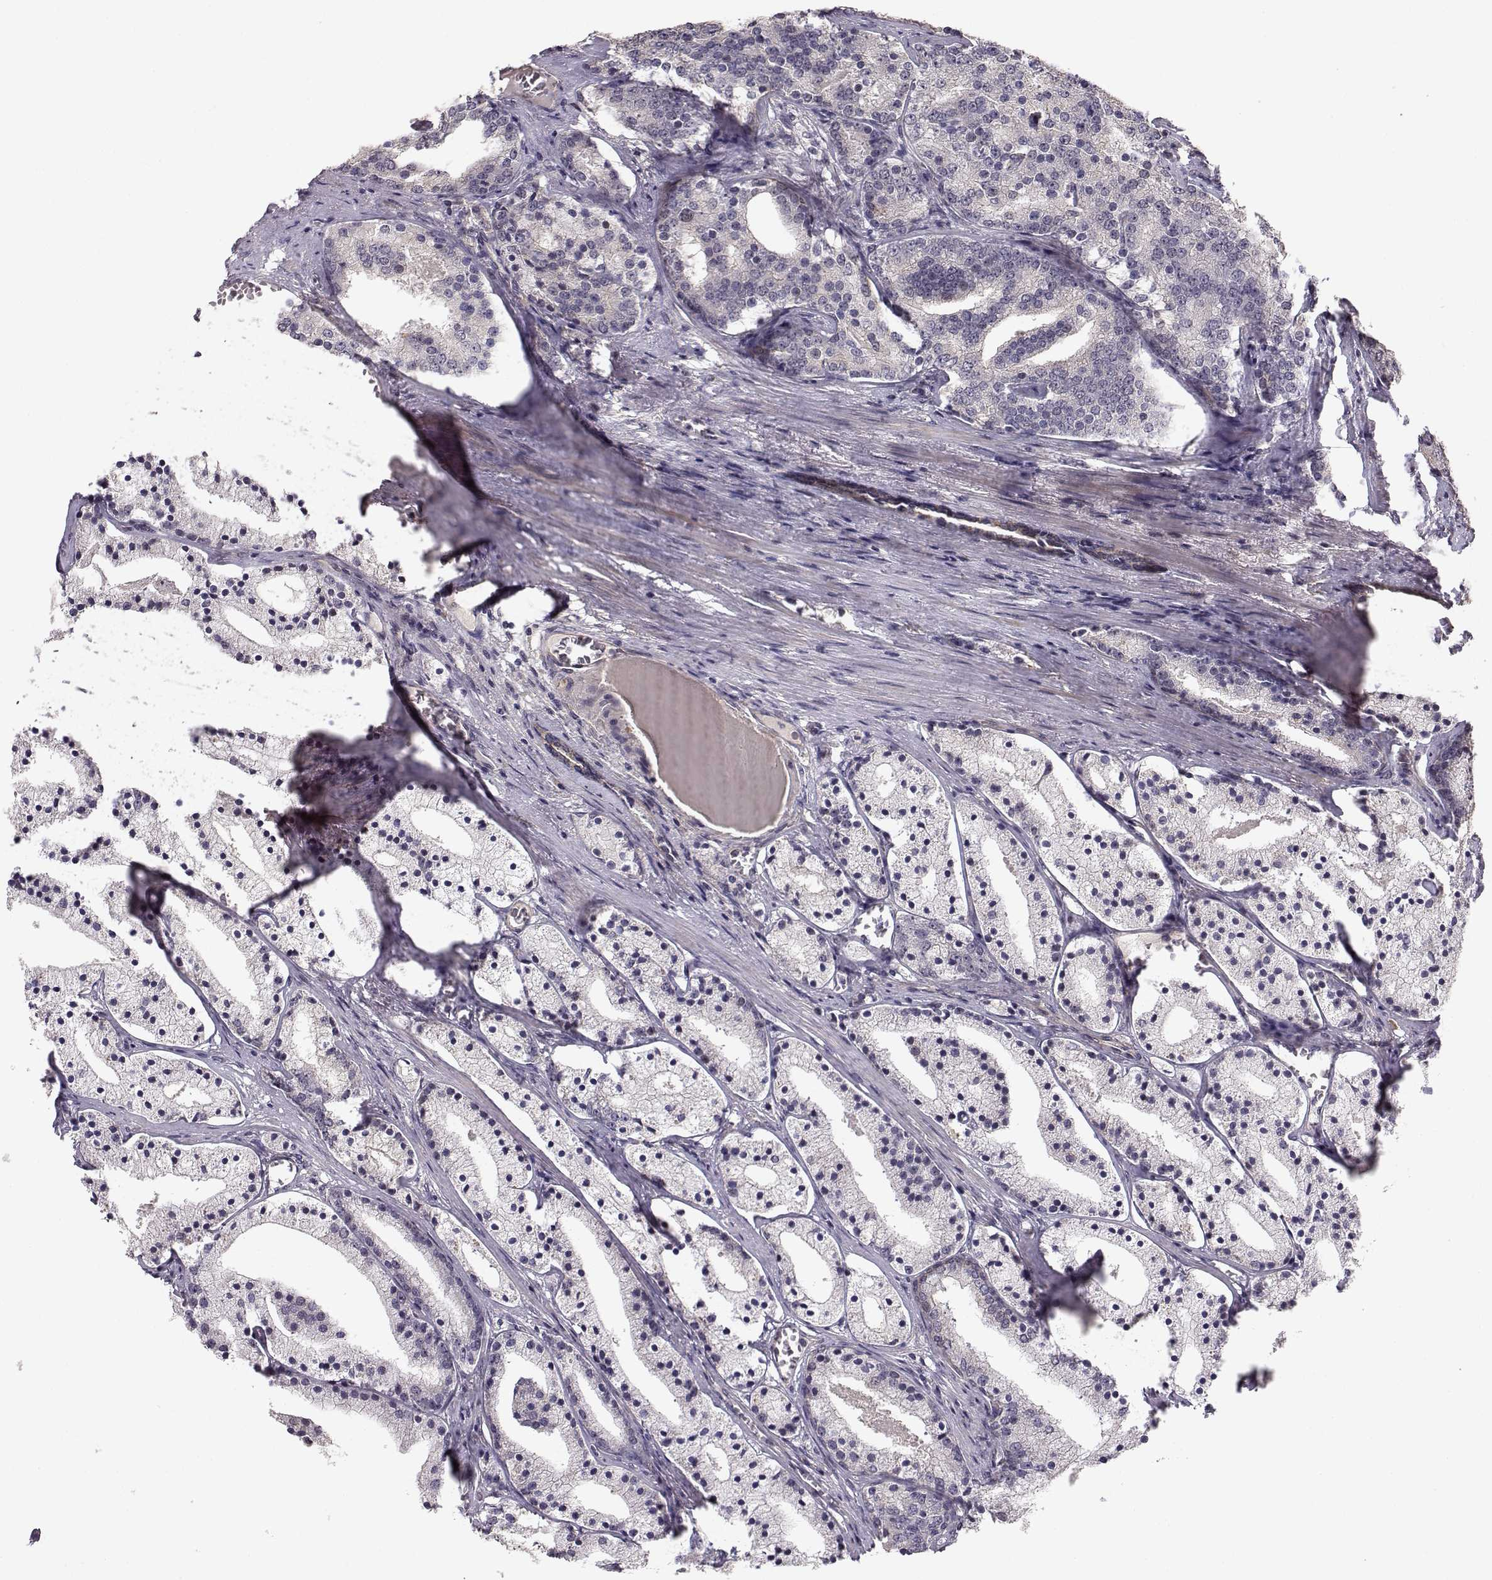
{"staining": {"intensity": "negative", "quantity": "none", "location": "none"}, "tissue": "prostate cancer", "cell_type": "Tumor cells", "image_type": "cancer", "snomed": [{"axis": "morphology", "description": "Adenocarcinoma, NOS"}, {"axis": "topography", "description": "Prostate"}], "caption": "Immunohistochemistry (IHC) of prostate cancer displays no expression in tumor cells. (Brightfield microscopy of DAB immunohistochemistry (IHC) at high magnification).", "gene": "PLEKHG3", "patient": {"sex": "male", "age": 69}}